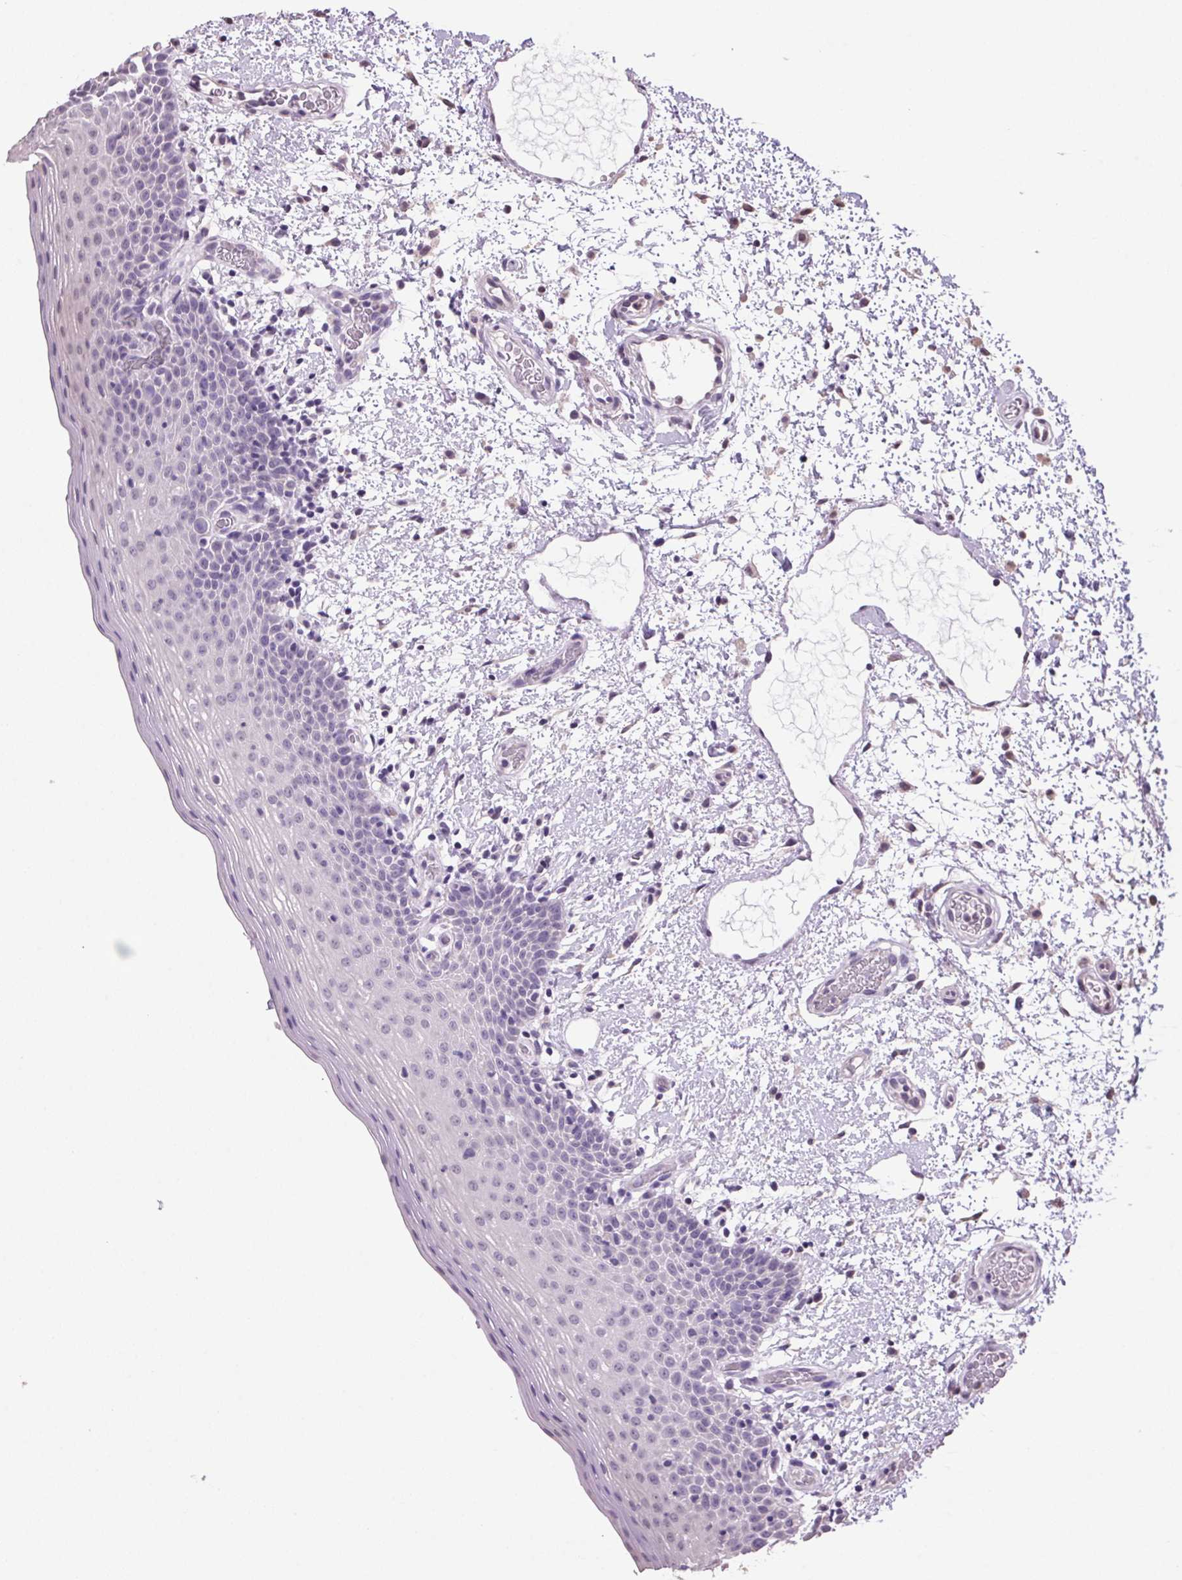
{"staining": {"intensity": "negative", "quantity": "none", "location": "none"}, "tissue": "oral mucosa", "cell_type": "Squamous epithelial cells", "image_type": "normal", "snomed": [{"axis": "morphology", "description": "Normal tissue, NOS"}, {"axis": "topography", "description": "Oral tissue"}, {"axis": "topography", "description": "Head-Neck"}], "caption": "This is an IHC photomicrograph of normal human oral mucosa. There is no staining in squamous epithelial cells.", "gene": "VWA3B", "patient": {"sex": "female", "age": 55}}